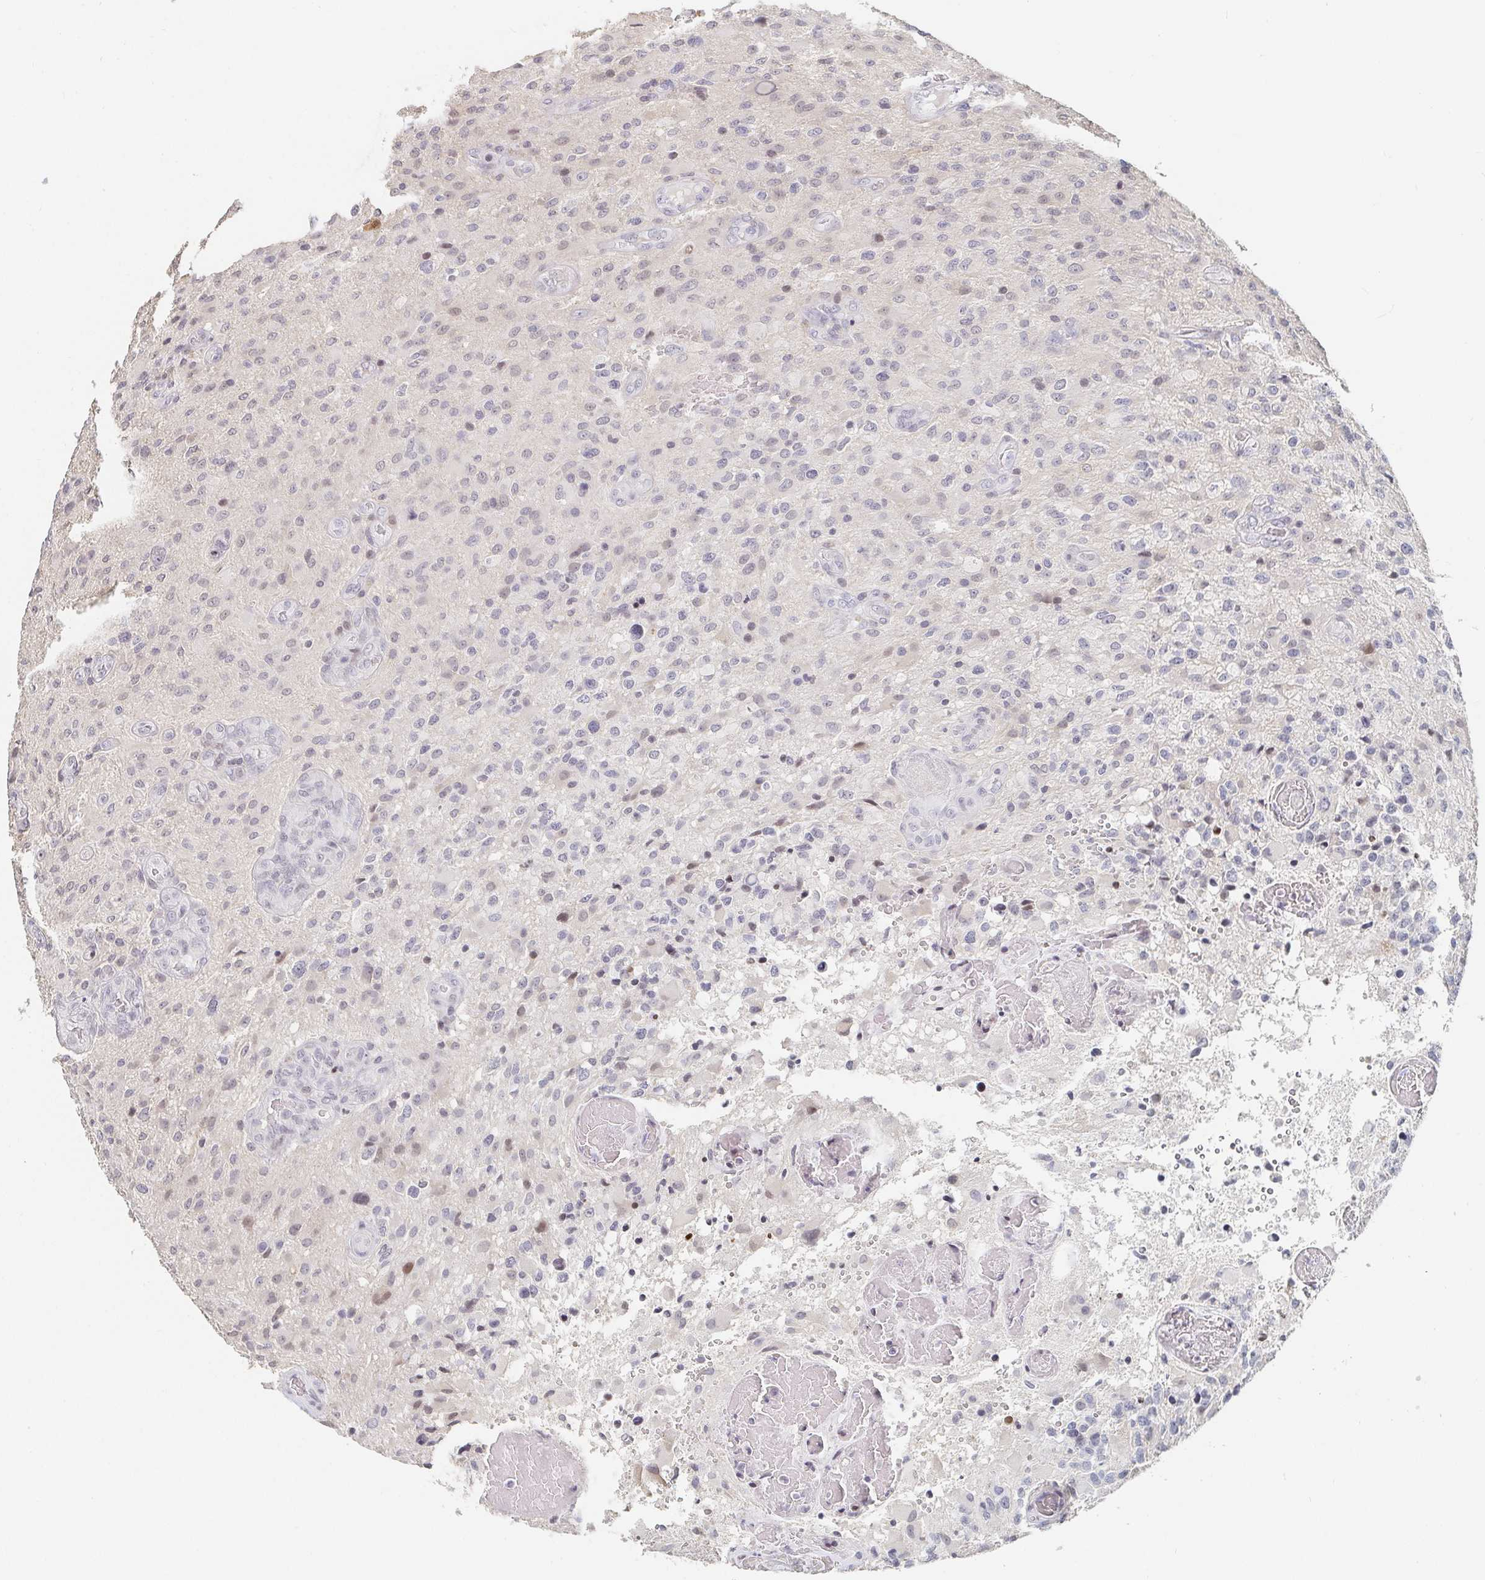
{"staining": {"intensity": "negative", "quantity": "none", "location": "none"}, "tissue": "glioma", "cell_type": "Tumor cells", "image_type": "cancer", "snomed": [{"axis": "morphology", "description": "Glioma, malignant, High grade"}, {"axis": "topography", "description": "Brain"}], "caption": "This is an immunohistochemistry histopathology image of malignant glioma (high-grade). There is no staining in tumor cells.", "gene": "NME9", "patient": {"sex": "male", "age": 53}}